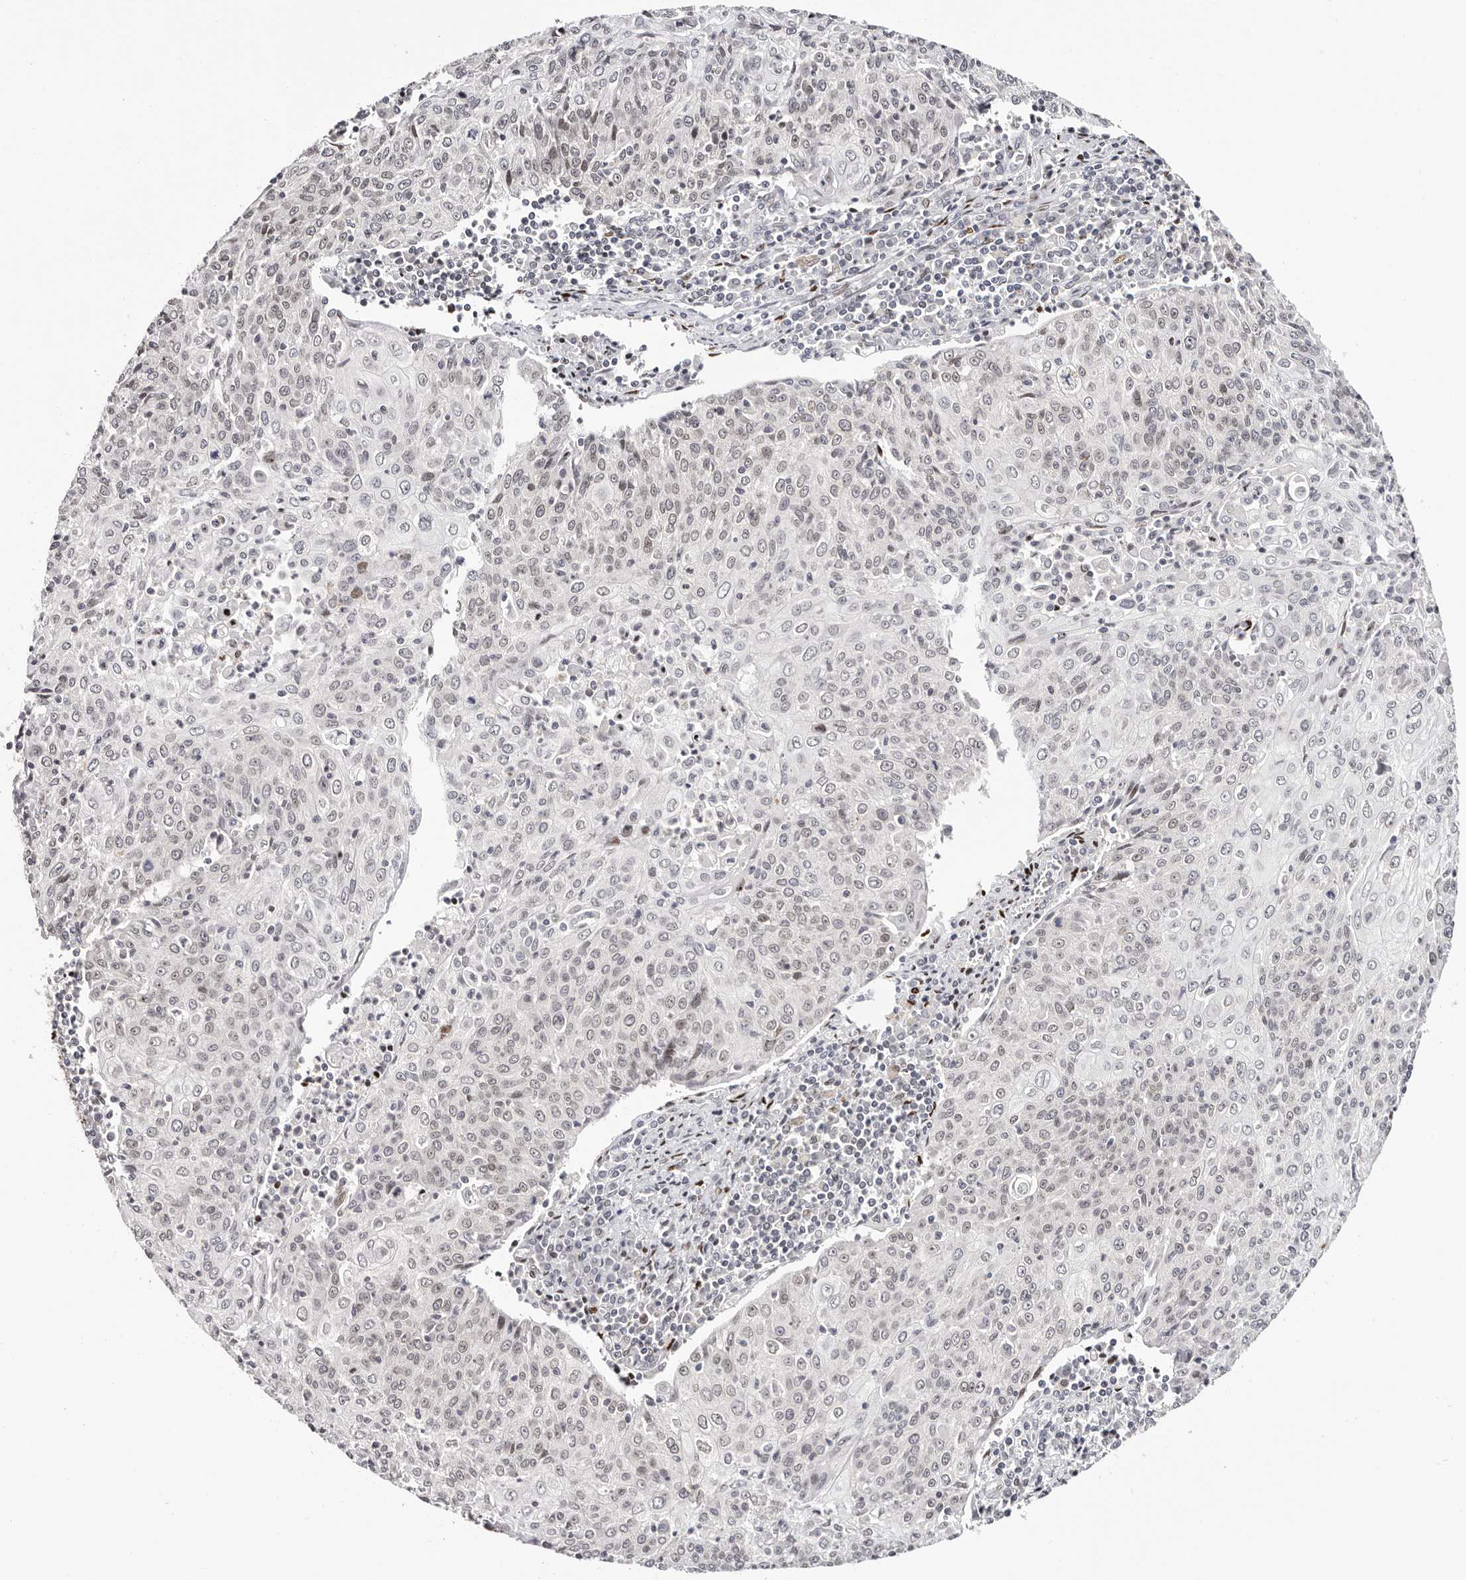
{"staining": {"intensity": "weak", "quantity": "<25%", "location": "nuclear"}, "tissue": "cervical cancer", "cell_type": "Tumor cells", "image_type": "cancer", "snomed": [{"axis": "morphology", "description": "Squamous cell carcinoma, NOS"}, {"axis": "topography", "description": "Cervix"}], "caption": "There is no significant expression in tumor cells of cervical squamous cell carcinoma. (Immunohistochemistry (ihc), brightfield microscopy, high magnification).", "gene": "NUP153", "patient": {"sex": "female", "age": 48}}